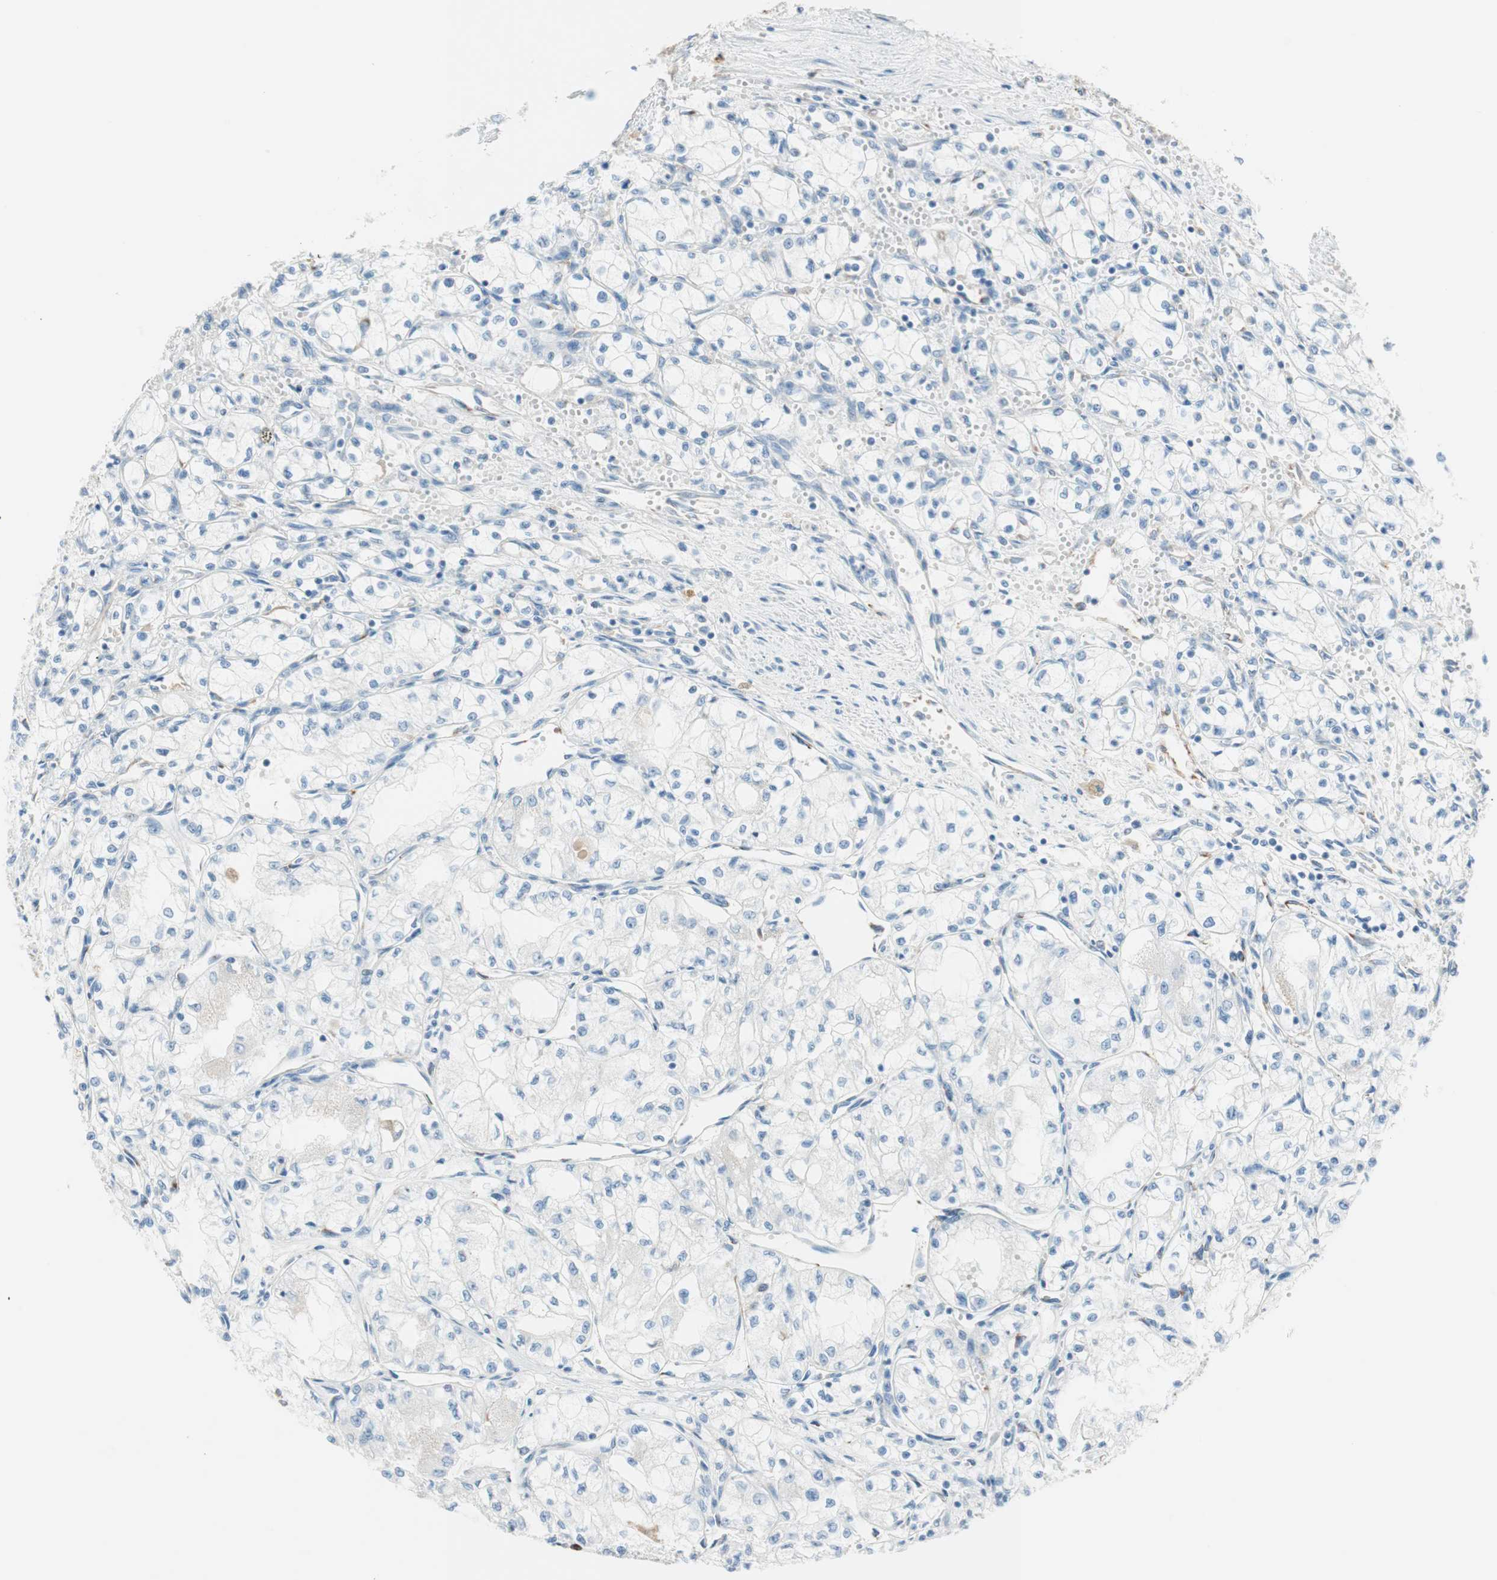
{"staining": {"intensity": "negative", "quantity": "none", "location": "none"}, "tissue": "renal cancer", "cell_type": "Tumor cells", "image_type": "cancer", "snomed": [{"axis": "morphology", "description": "Normal tissue, NOS"}, {"axis": "morphology", "description": "Adenocarcinoma, NOS"}, {"axis": "topography", "description": "Kidney"}], "caption": "This is a image of immunohistochemistry staining of adenocarcinoma (renal), which shows no expression in tumor cells. Brightfield microscopy of IHC stained with DAB (brown) and hematoxylin (blue), captured at high magnification.", "gene": "GLUL", "patient": {"sex": "male", "age": 59}}